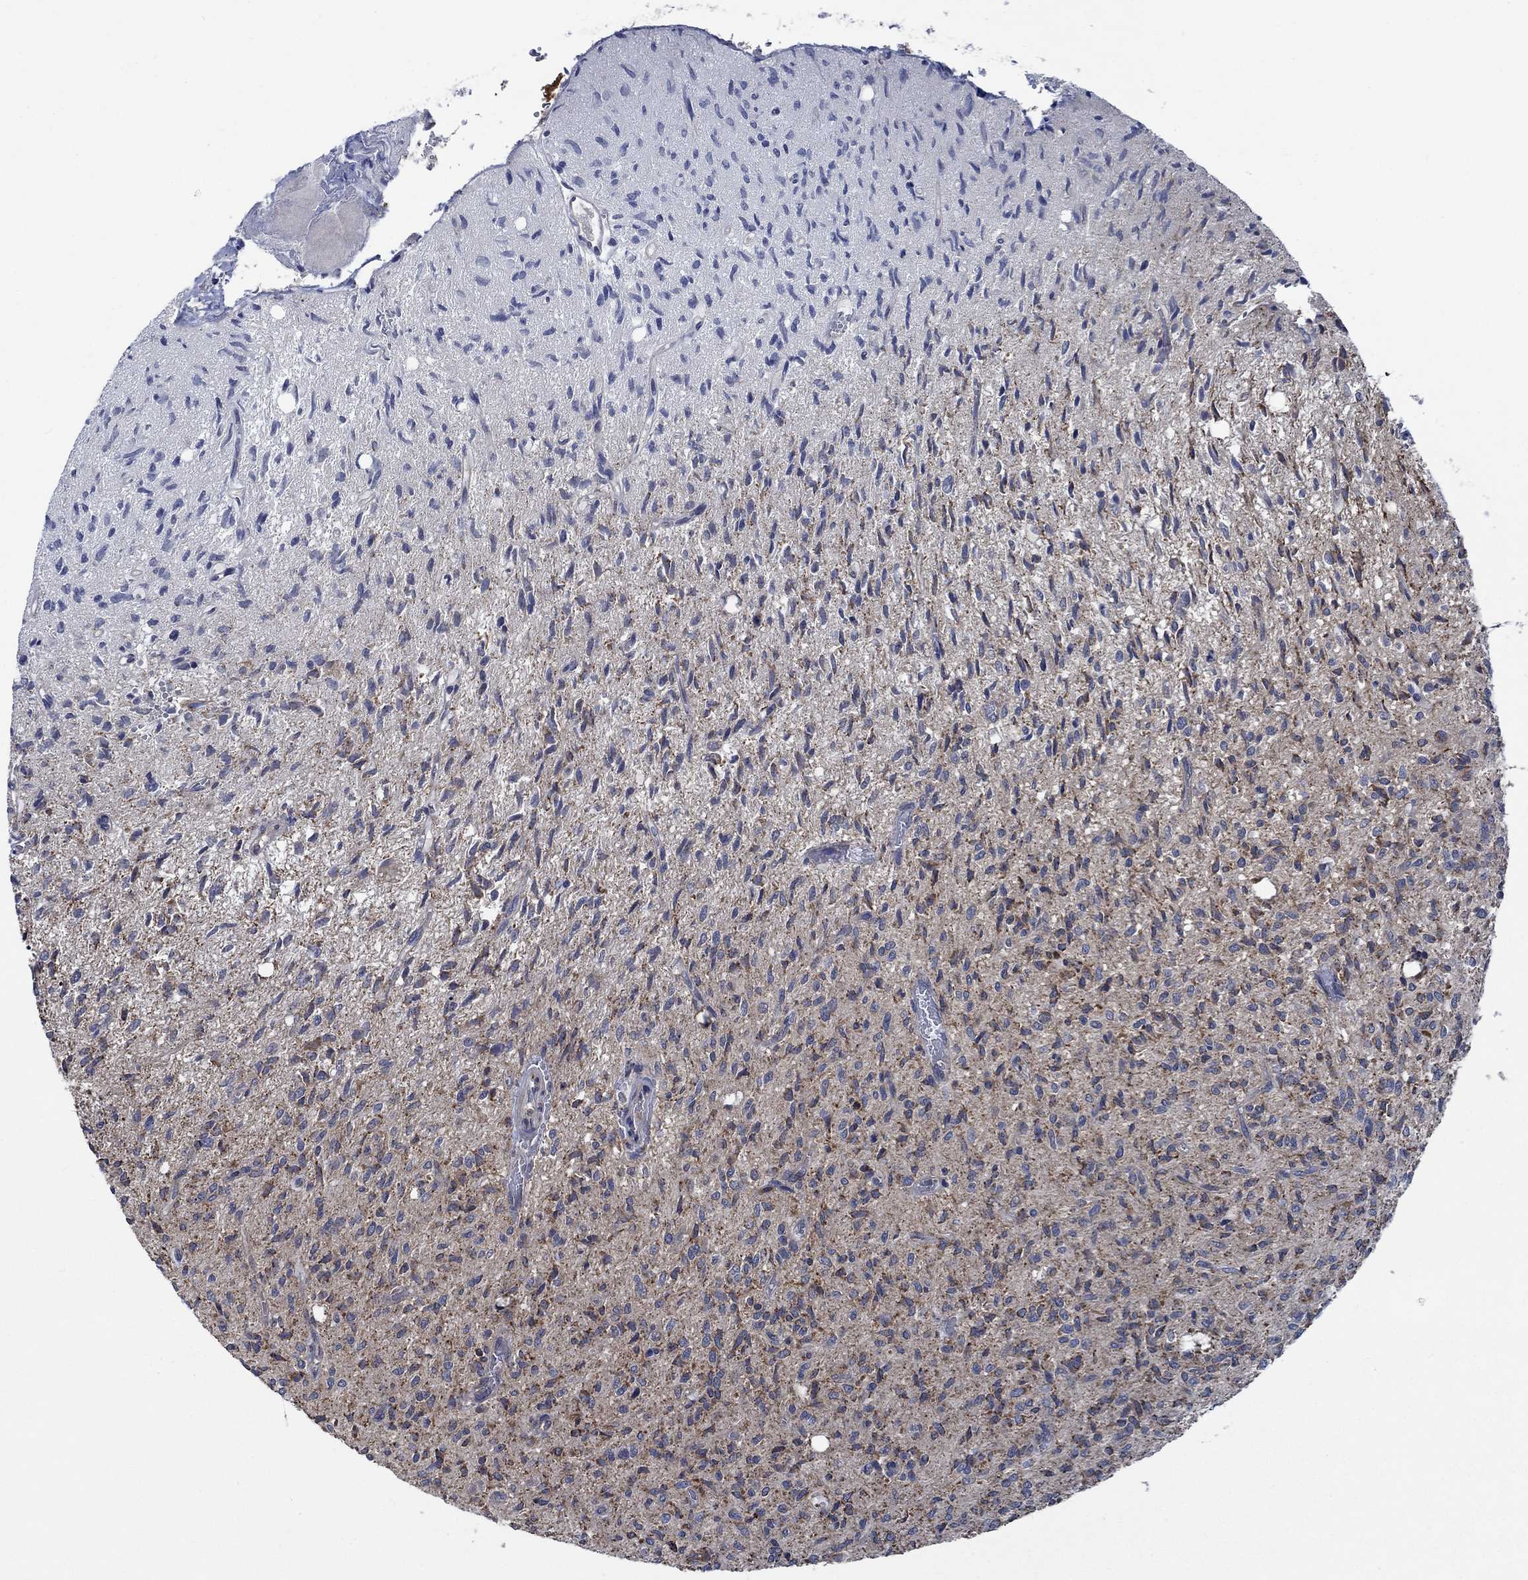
{"staining": {"intensity": "moderate", "quantity": "<25%", "location": "cytoplasmic/membranous"}, "tissue": "glioma", "cell_type": "Tumor cells", "image_type": "cancer", "snomed": [{"axis": "morphology", "description": "Glioma, malignant, High grade"}, {"axis": "topography", "description": "Brain"}], "caption": "A brown stain shows moderate cytoplasmic/membranous staining of a protein in human glioma tumor cells. (IHC, brightfield microscopy, high magnification).", "gene": "STXBP6", "patient": {"sex": "male", "age": 64}}